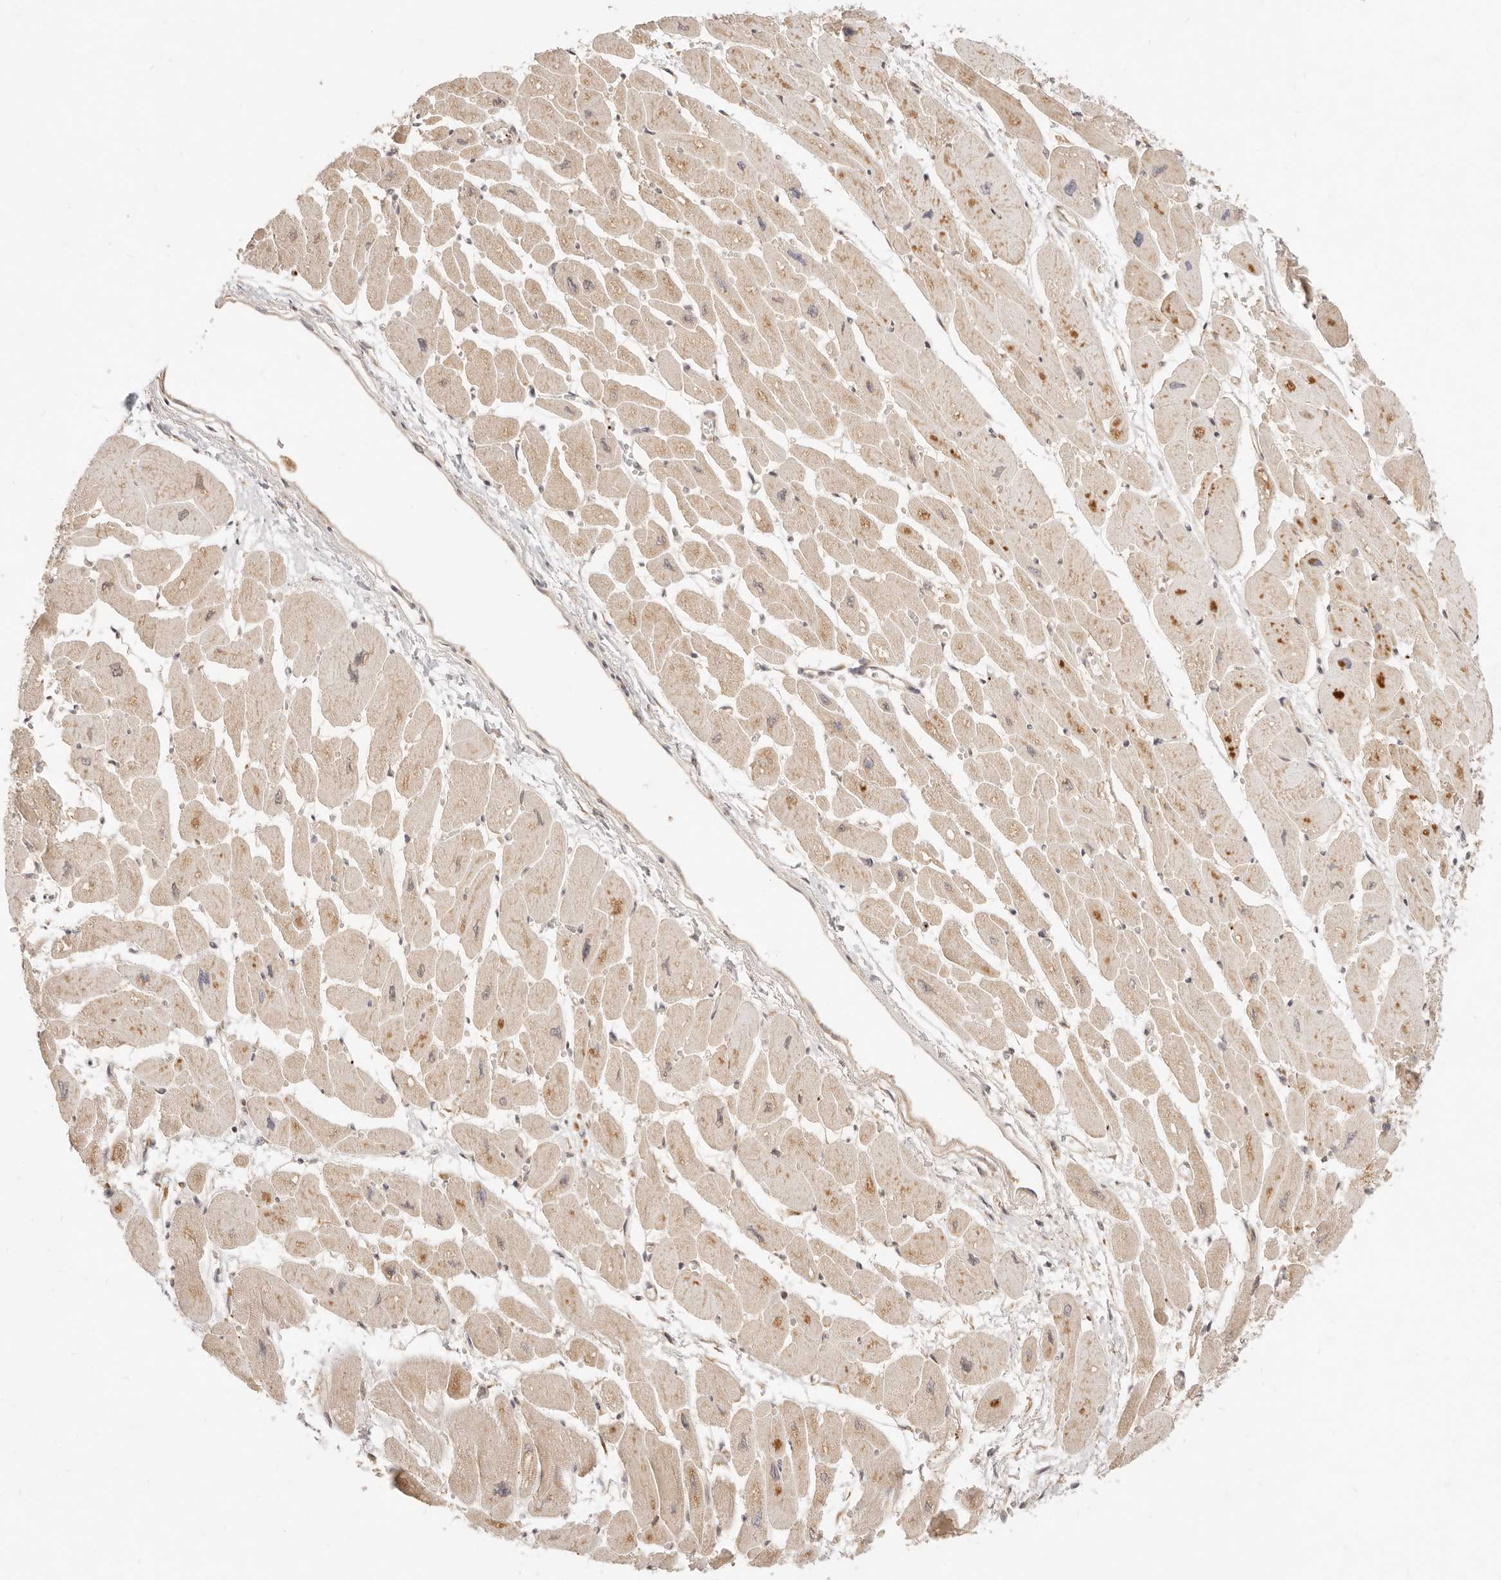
{"staining": {"intensity": "moderate", "quantity": ">75%", "location": "cytoplasmic/membranous"}, "tissue": "heart muscle", "cell_type": "Cardiomyocytes", "image_type": "normal", "snomed": [{"axis": "morphology", "description": "Normal tissue, NOS"}, {"axis": "topography", "description": "Heart"}], "caption": "Protein staining by immunohistochemistry (IHC) reveals moderate cytoplasmic/membranous positivity in about >75% of cardiomyocytes in unremarkable heart muscle. (Brightfield microscopy of DAB IHC at high magnification).", "gene": "UBXN10", "patient": {"sex": "female", "age": 54}}